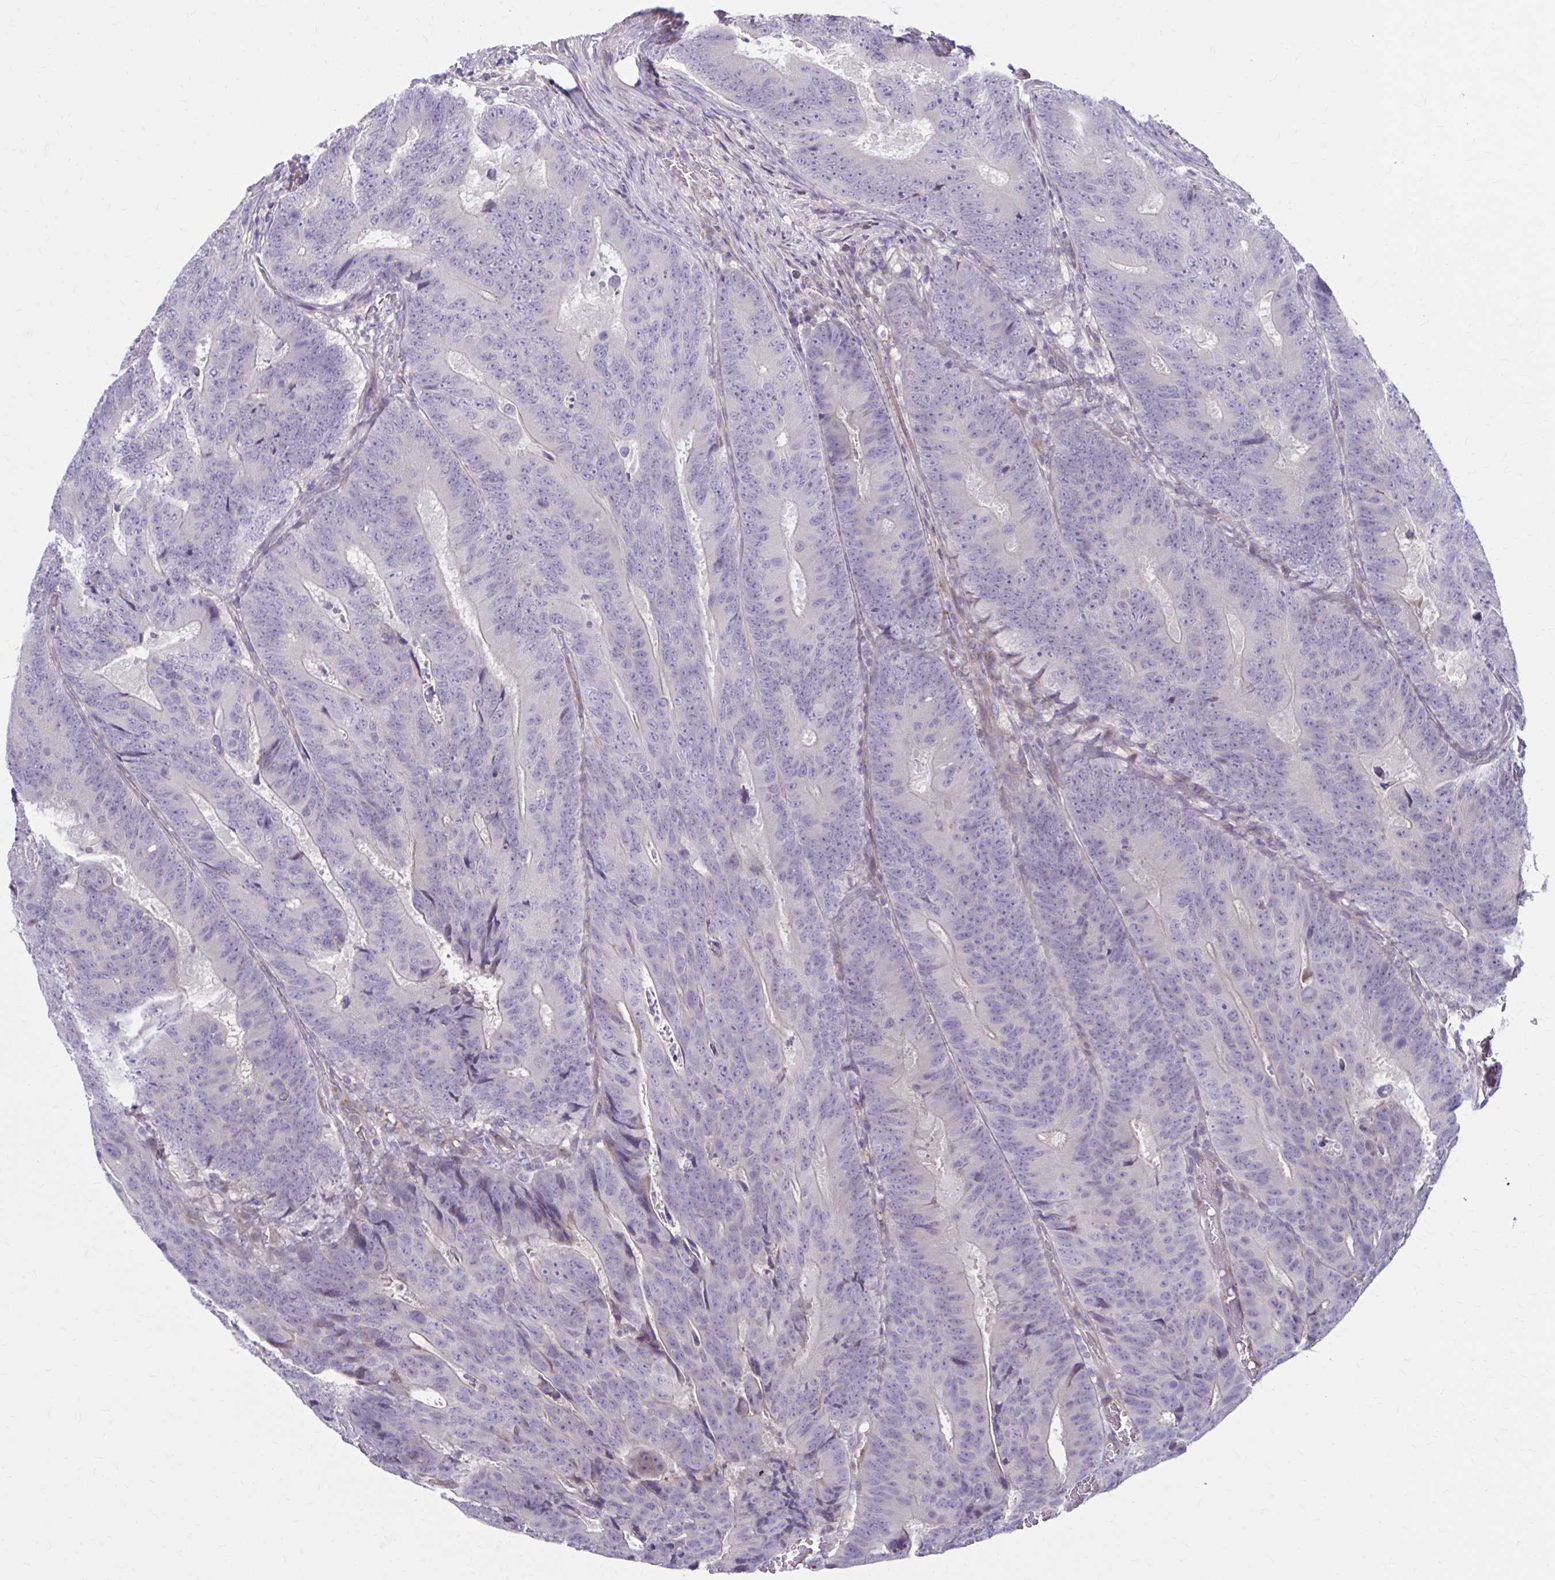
{"staining": {"intensity": "negative", "quantity": "none", "location": "none"}, "tissue": "colorectal cancer", "cell_type": "Tumor cells", "image_type": "cancer", "snomed": [{"axis": "morphology", "description": "Adenocarcinoma, NOS"}, {"axis": "topography", "description": "Colon"}], "caption": "Tumor cells are negative for brown protein staining in adenocarcinoma (colorectal). (DAB immunohistochemistry, high magnification).", "gene": "CHST3", "patient": {"sex": "female", "age": 48}}